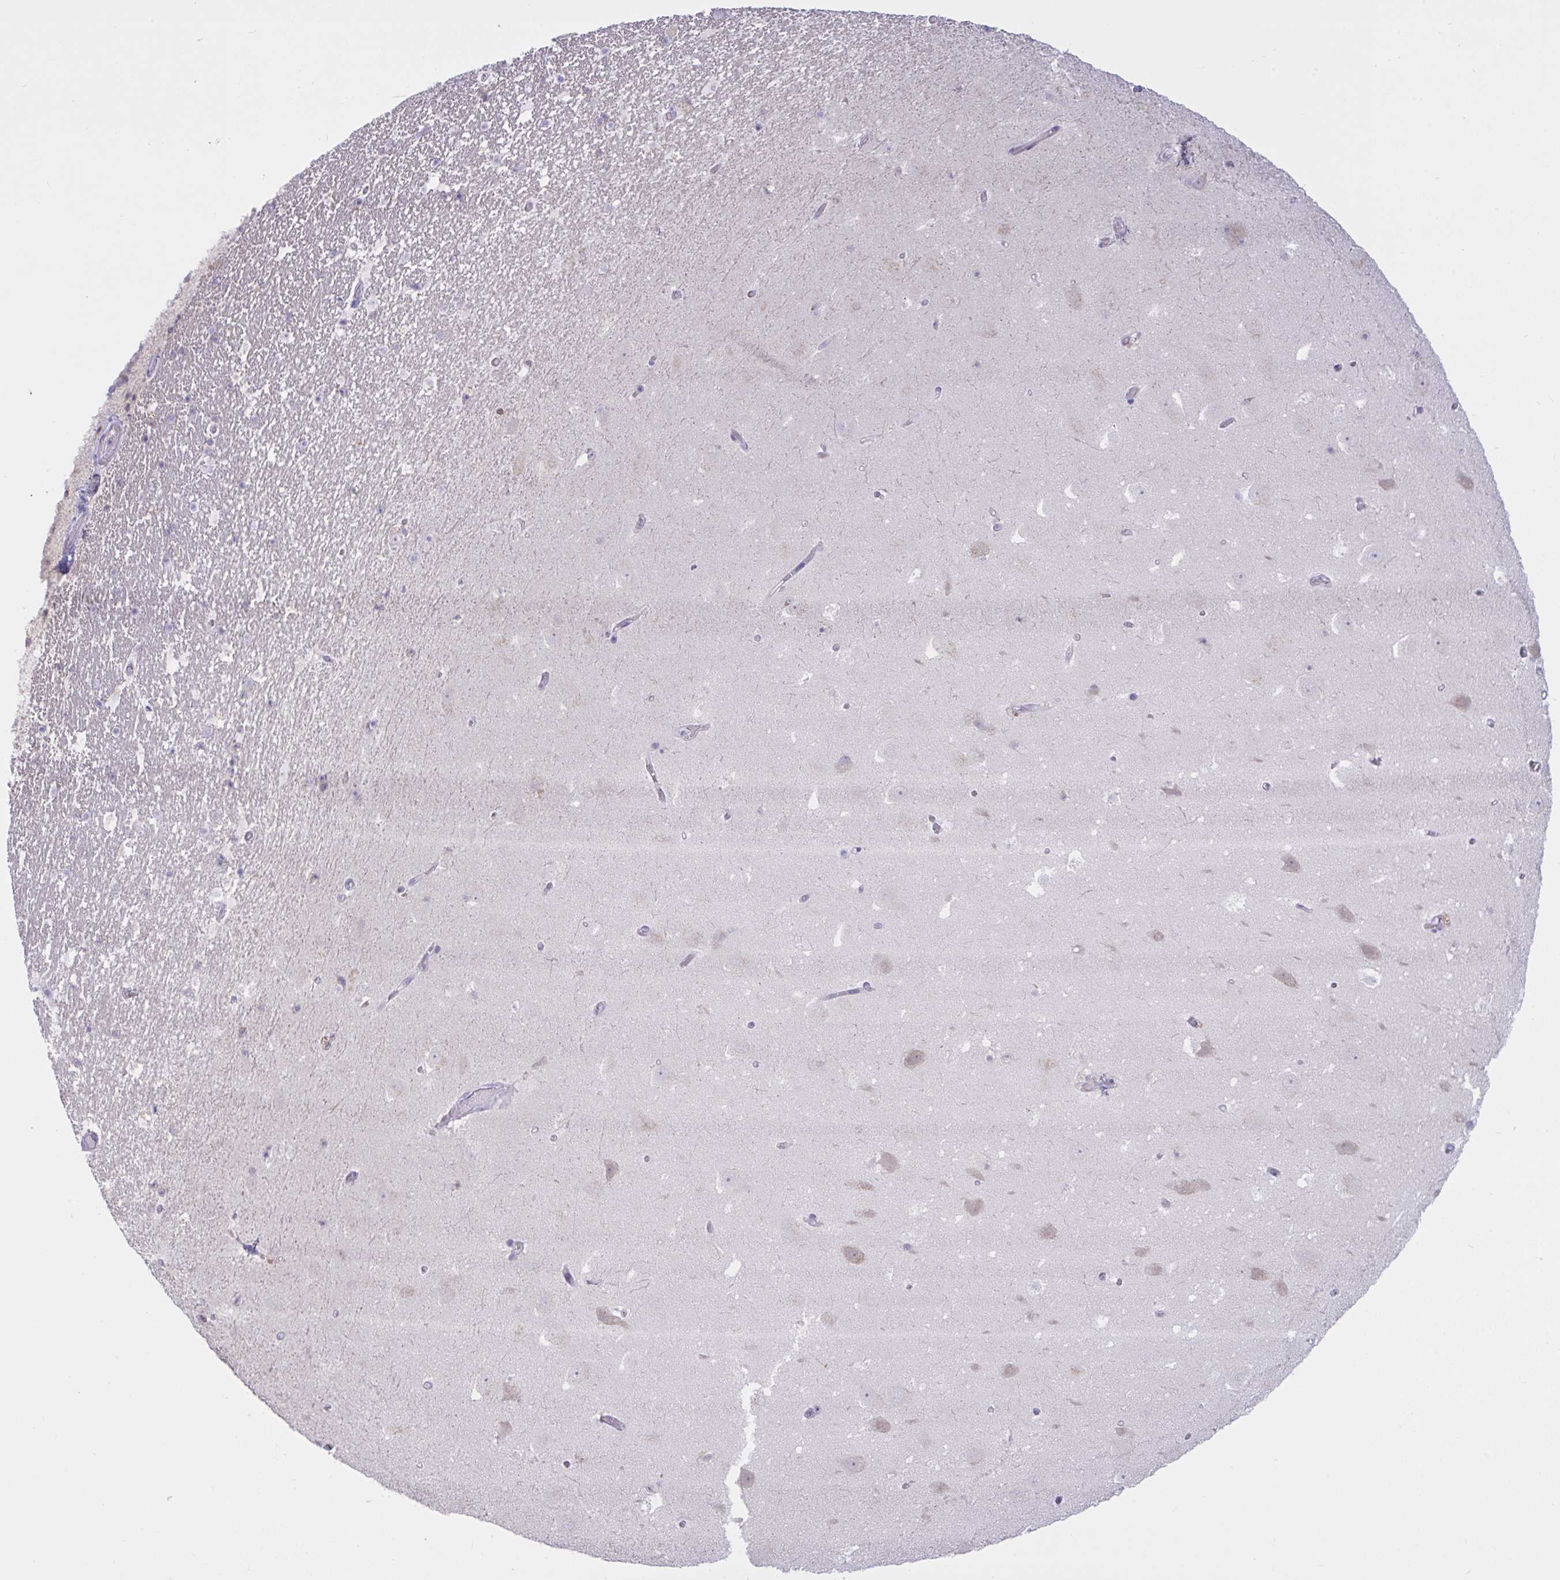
{"staining": {"intensity": "negative", "quantity": "none", "location": "none"}, "tissue": "hippocampus", "cell_type": "Glial cells", "image_type": "normal", "snomed": [{"axis": "morphology", "description": "Normal tissue, NOS"}, {"axis": "topography", "description": "Hippocampus"}], "caption": "Immunohistochemistry (IHC) of normal human hippocampus shows no positivity in glial cells. (Immunohistochemistry, brightfield microscopy, high magnification).", "gene": "TMEM41A", "patient": {"sex": "female", "age": 42}}